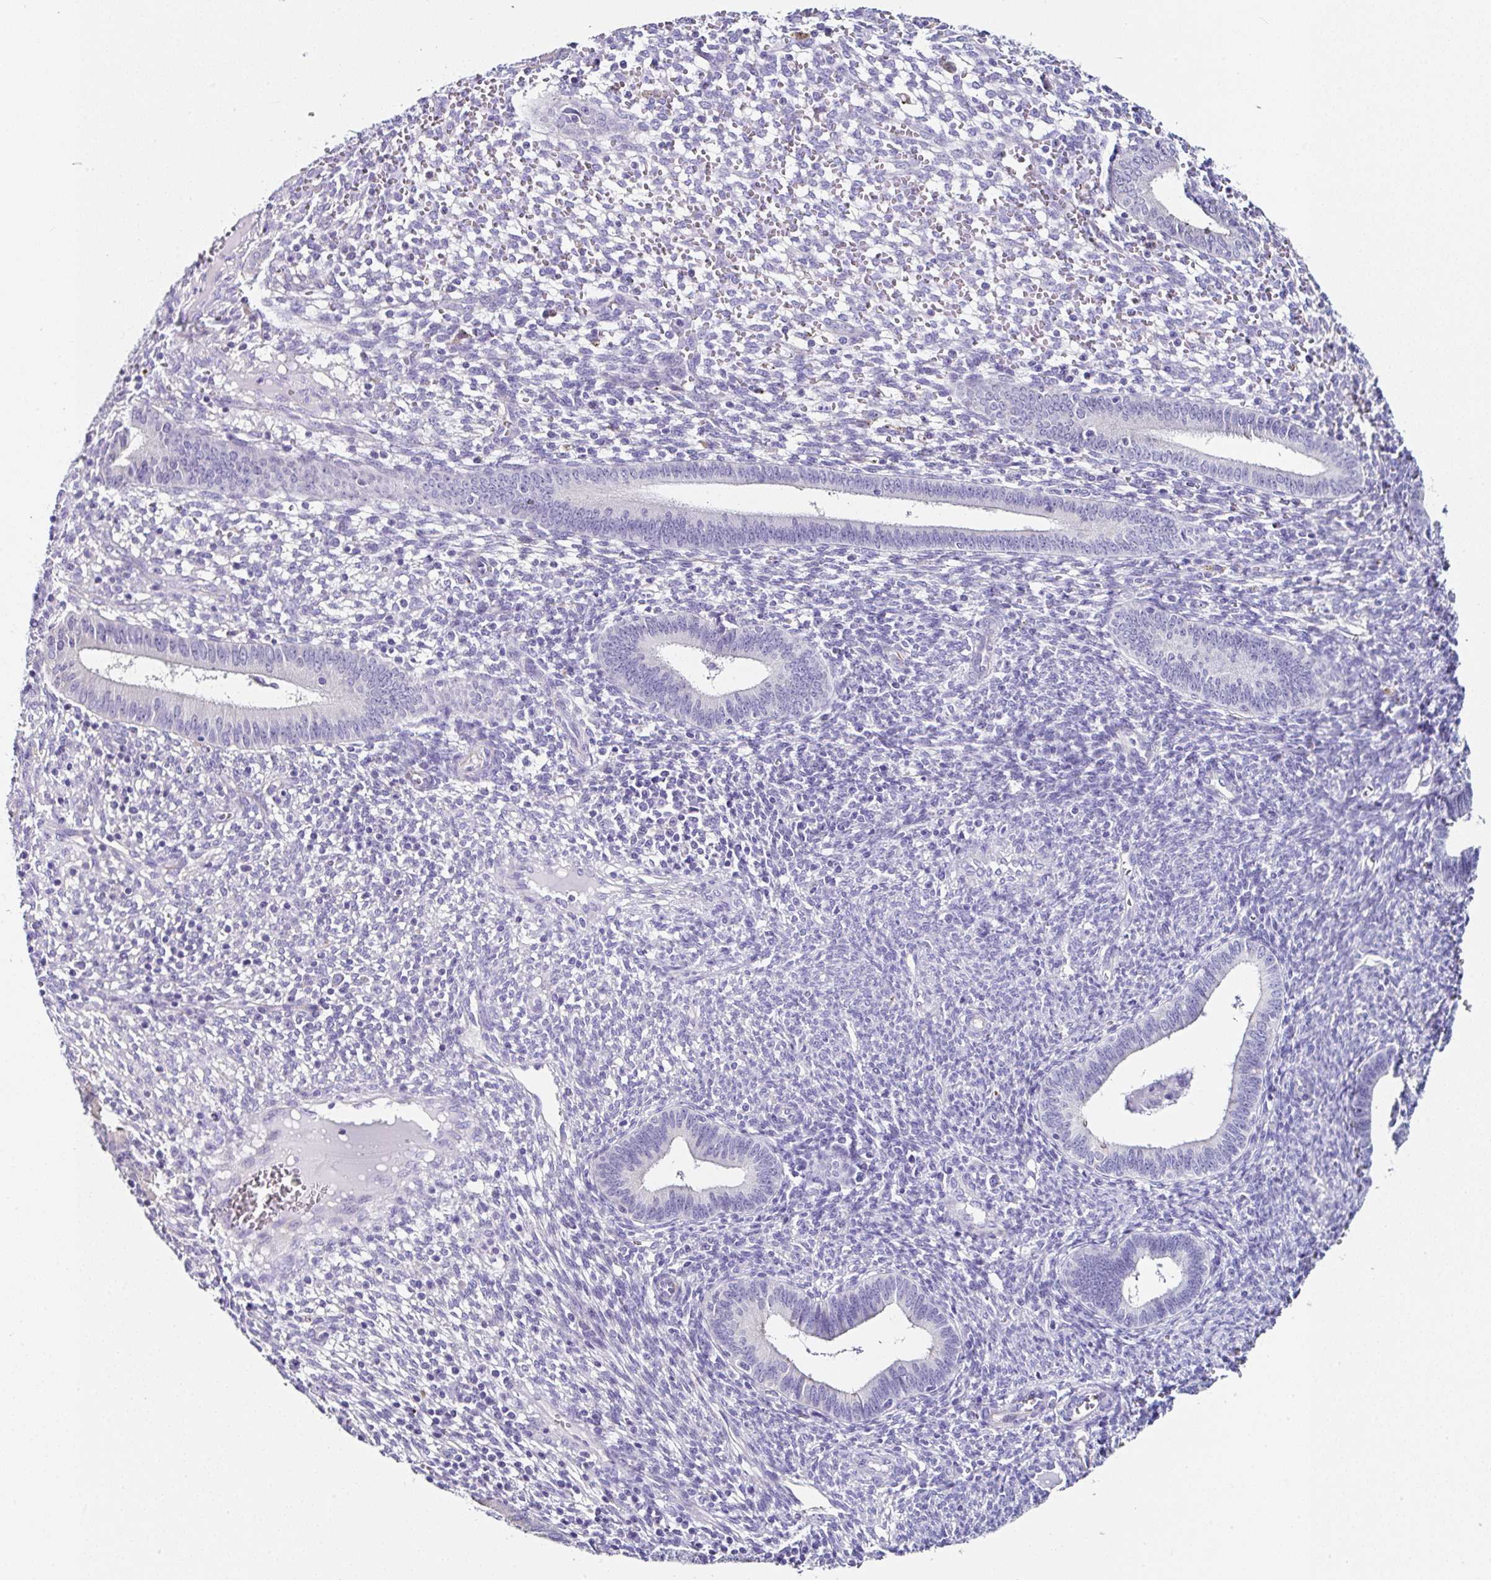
{"staining": {"intensity": "negative", "quantity": "none", "location": "none"}, "tissue": "endometrium", "cell_type": "Cells in endometrial stroma", "image_type": "normal", "snomed": [{"axis": "morphology", "description": "Normal tissue, NOS"}, {"axis": "topography", "description": "Endometrium"}], "caption": "Benign endometrium was stained to show a protein in brown. There is no significant expression in cells in endometrial stroma. Brightfield microscopy of immunohistochemistry stained with DAB (3,3'-diaminobenzidine) (brown) and hematoxylin (blue), captured at high magnification.", "gene": "TMPRSS11E", "patient": {"sex": "female", "age": 41}}